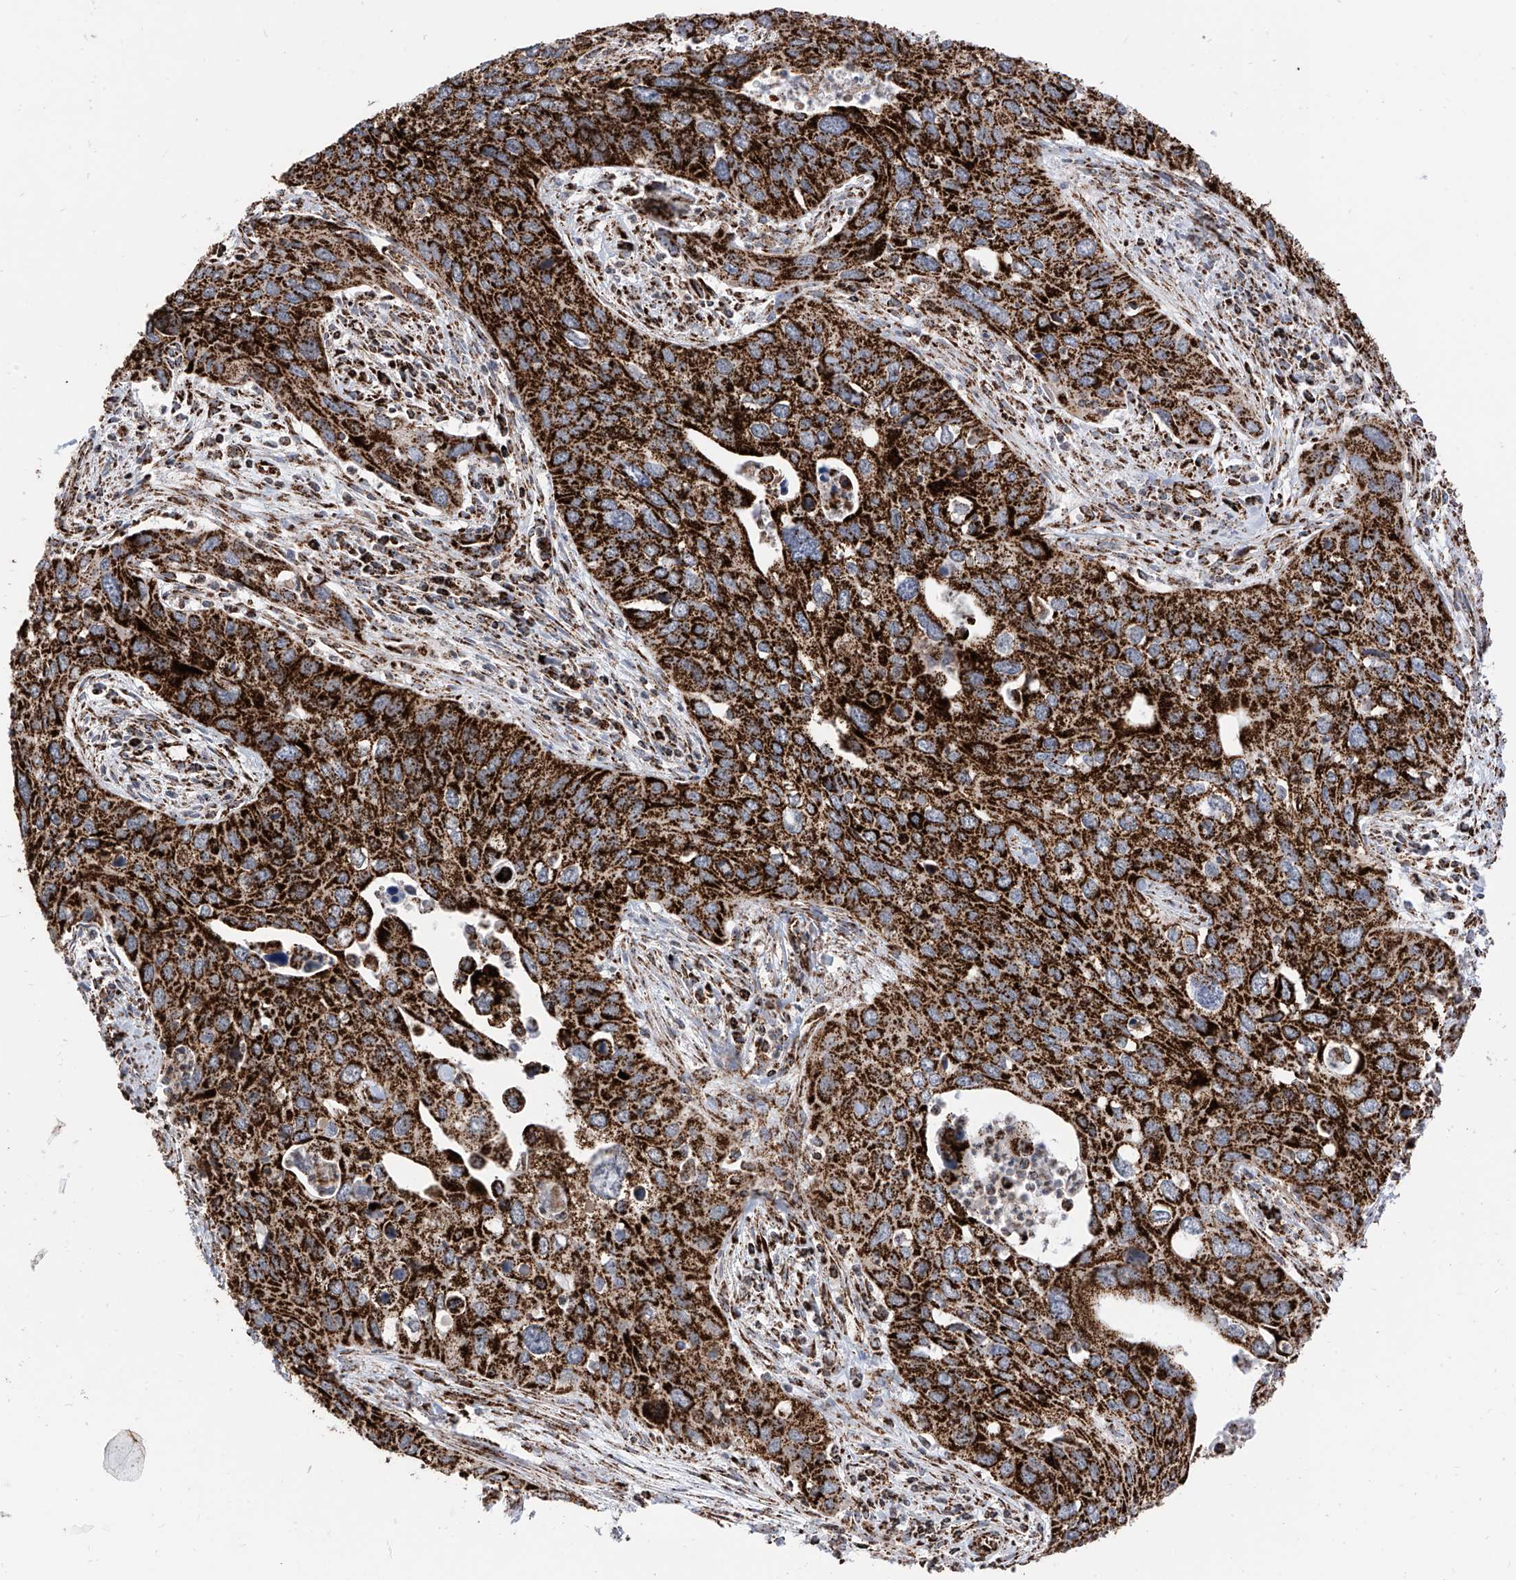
{"staining": {"intensity": "strong", "quantity": ">75%", "location": "cytoplasmic/membranous"}, "tissue": "cervical cancer", "cell_type": "Tumor cells", "image_type": "cancer", "snomed": [{"axis": "morphology", "description": "Squamous cell carcinoma, NOS"}, {"axis": "topography", "description": "Cervix"}], "caption": "Protein expression analysis of human squamous cell carcinoma (cervical) reveals strong cytoplasmic/membranous staining in approximately >75% of tumor cells. The staining is performed using DAB brown chromogen to label protein expression. The nuclei are counter-stained blue using hematoxylin.", "gene": "COX5B", "patient": {"sex": "female", "age": 55}}